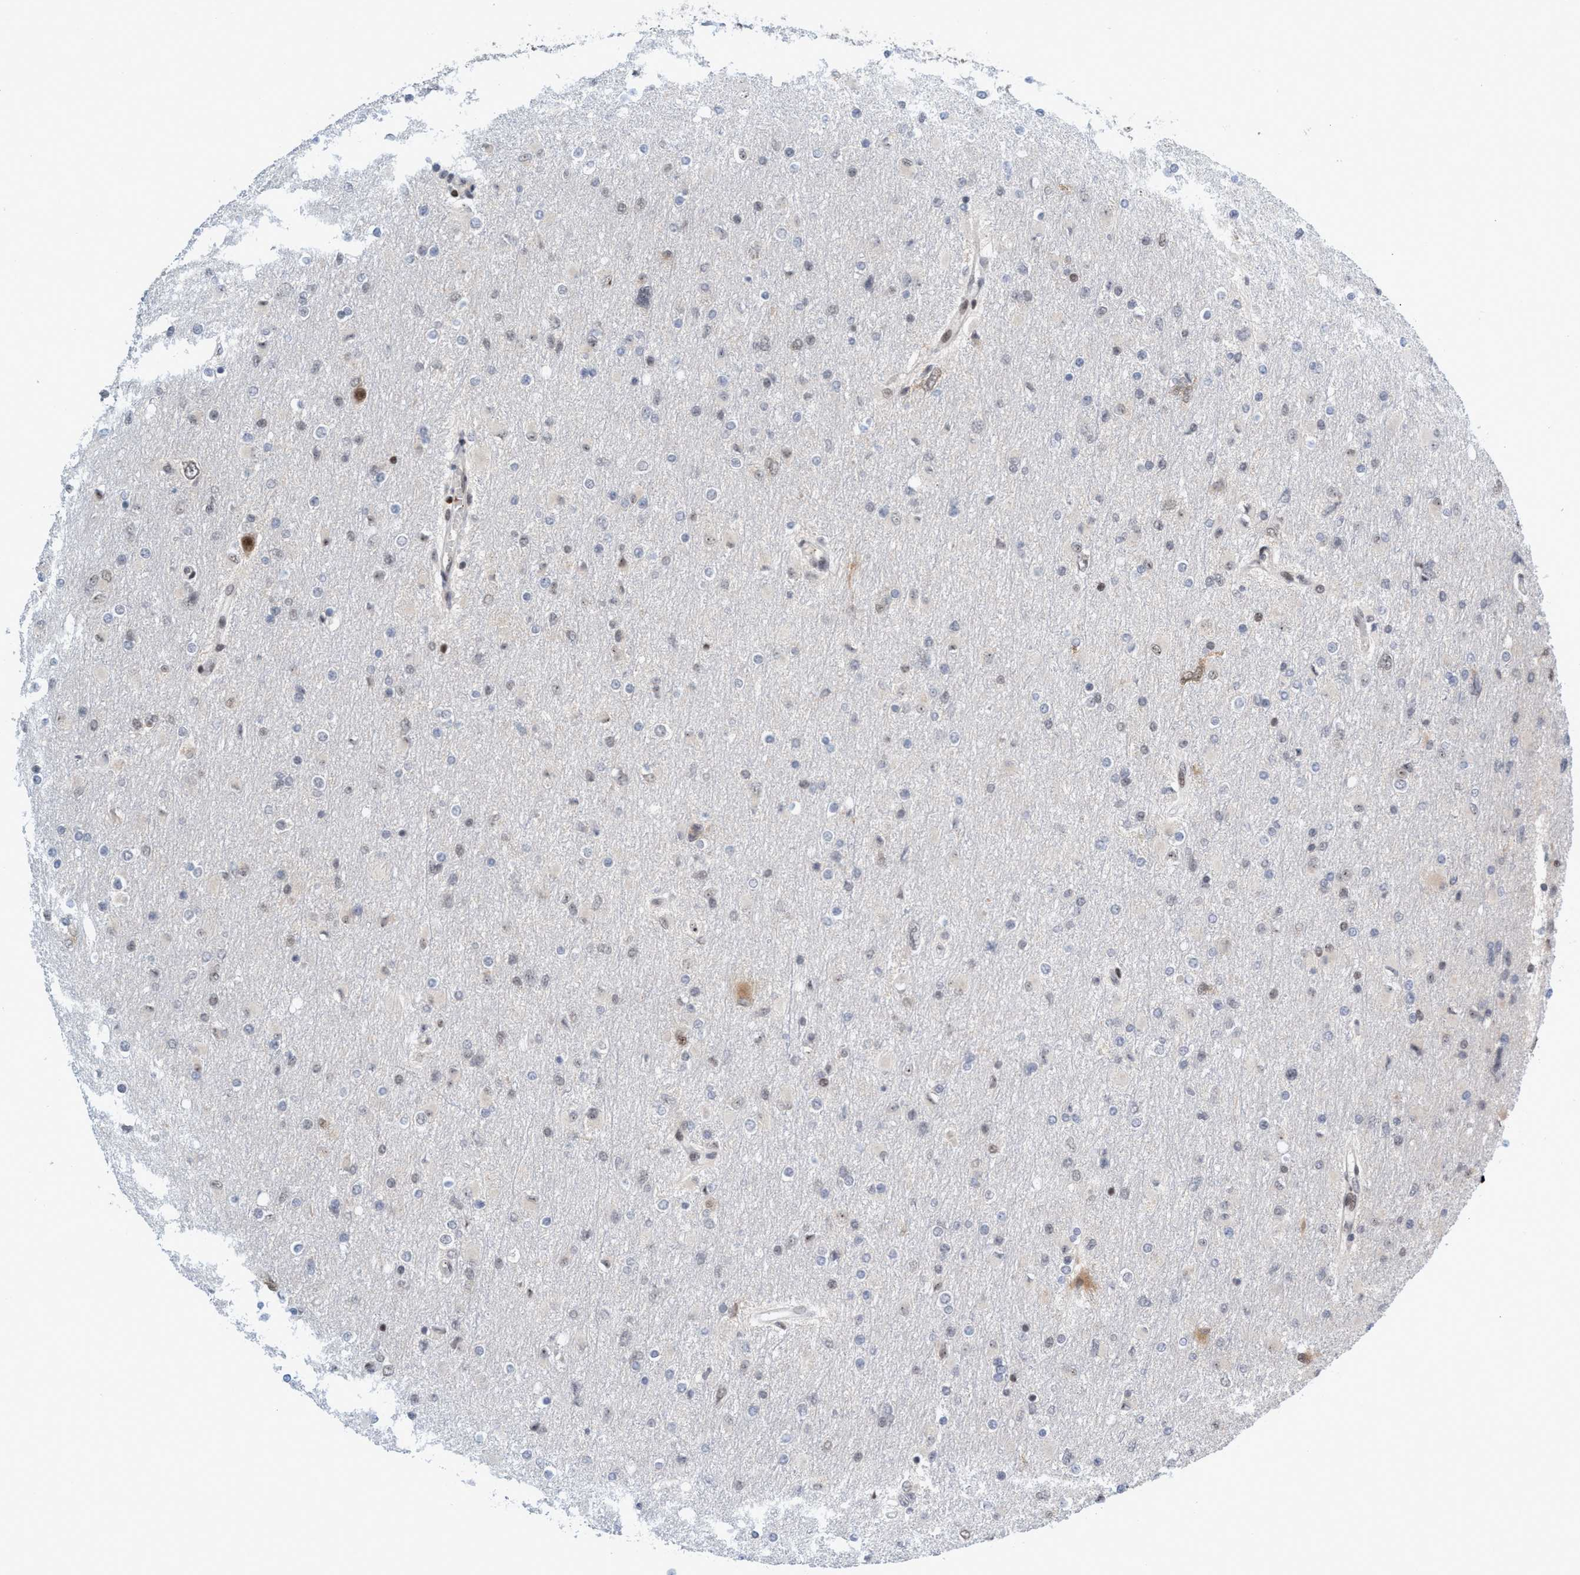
{"staining": {"intensity": "weak", "quantity": "<25%", "location": "nuclear"}, "tissue": "glioma", "cell_type": "Tumor cells", "image_type": "cancer", "snomed": [{"axis": "morphology", "description": "Glioma, malignant, High grade"}, {"axis": "topography", "description": "Cerebral cortex"}], "caption": "A histopathology image of glioma stained for a protein shows no brown staining in tumor cells.", "gene": "SMCR8", "patient": {"sex": "female", "age": 36}}